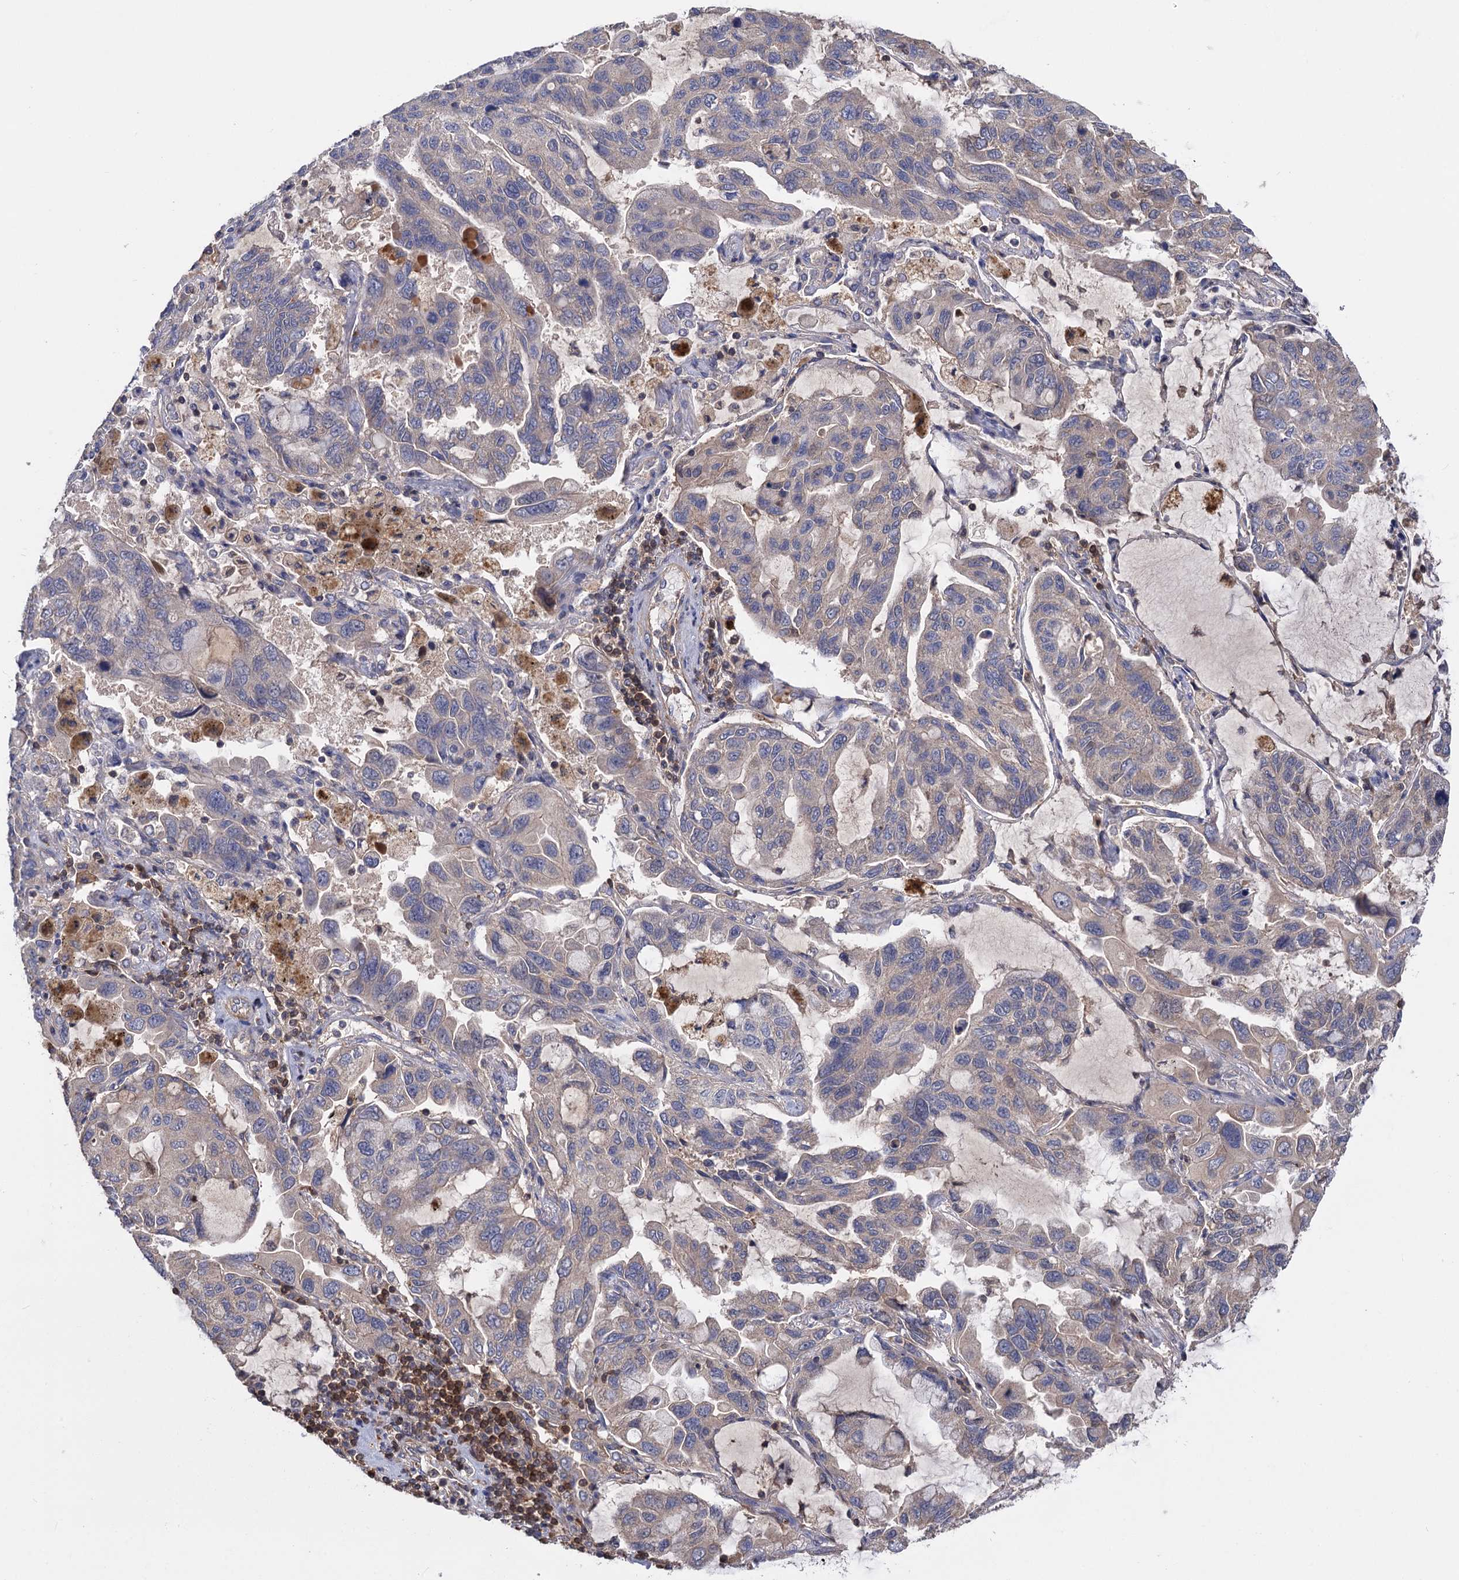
{"staining": {"intensity": "negative", "quantity": "none", "location": "none"}, "tissue": "lung cancer", "cell_type": "Tumor cells", "image_type": "cancer", "snomed": [{"axis": "morphology", "description": "Adenocarcinoma, NOS"}, {"axis": "topography", "description": "Lung"}], "caption": "Immunohistochemistry (IHC) of human lung cancer (adenocarcinoma) reveals no positivity in tumor cells.", "gene": "DGKA", "patient": {"sex": "male", "age": 64}}